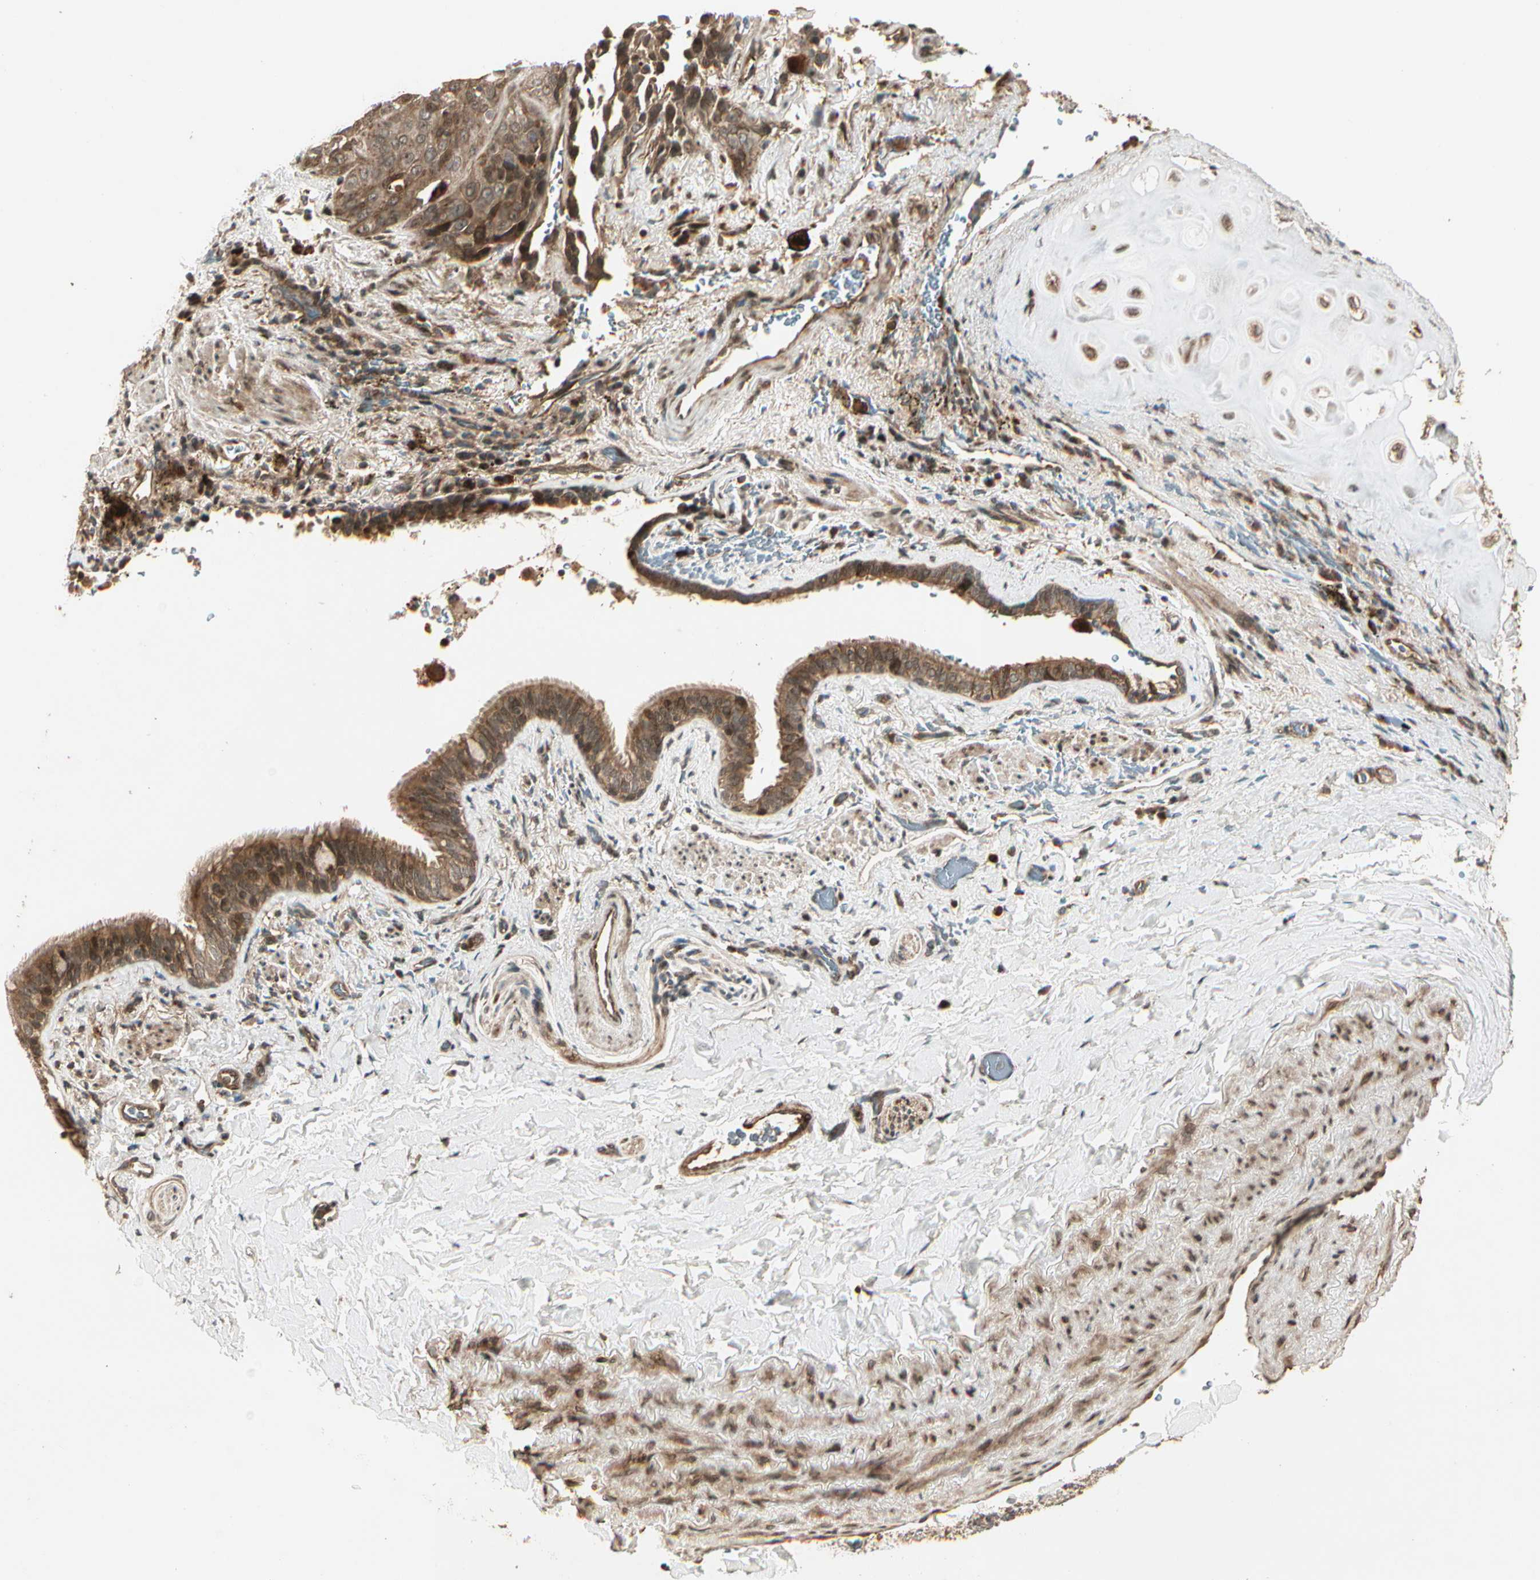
{"staining": {"intensity": "moderate", "quantity": ">75%", "location": "cytoplasmic/membranous"}, "tissue": "lung cancer", "cell_type": "Tumor cells", "image_type": "cancer", "snomed": [{"axis": "morphology", "description": "Squamous cell carcinoma, NOS"}, {"axis": "topography", "description": "Lung"}], "caption": "Immunohistochemical staining of human squamous cell carcinoma (lung) shows medium levels of moderate cytoplasmic/membranous protein expression in approximately >75% of tumor cells.", "gene": "GLUL", "patient": {"sex": "male", "age": 54}}